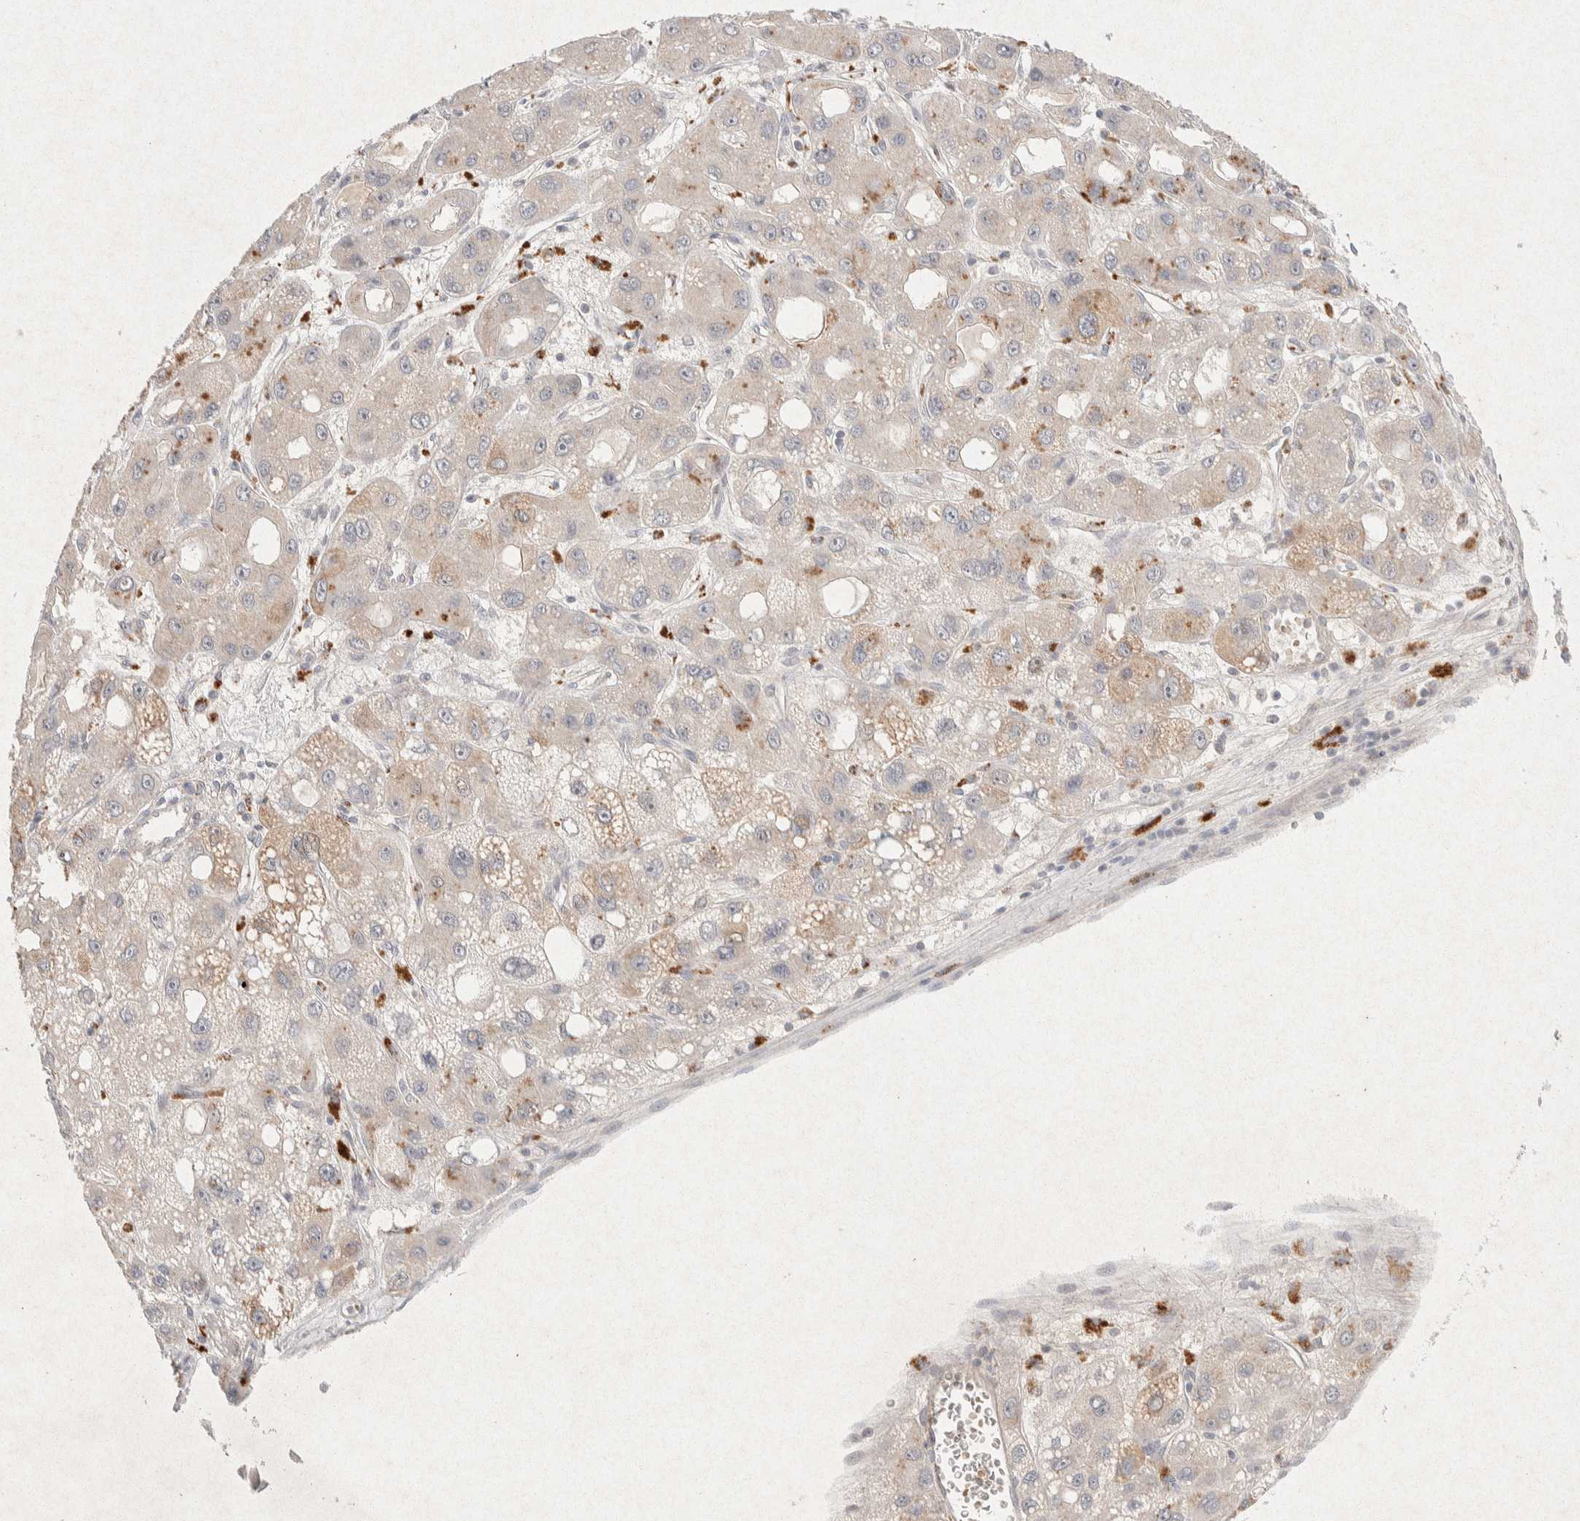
{"staining": {"intensity": "weak", "quantity": "<25%", "location": "cytoplasmic/membranous"}, "tissue": "liver cancer", "cell_type": "Tumor cells", "image_type": "cancer", "snomed": [{"axis": "morphology", "description": "Carcinoma, Hepatocellular, NOS"}, {"axis": "topography", "description": "Liver"}], "caption": "Liver hepatocellular carcinoma was stained to show a protein in brown. There is no significant positivity in tumor cells.", "gene": "GNAI1", "patient": {"sex": "male", "age": 55}}